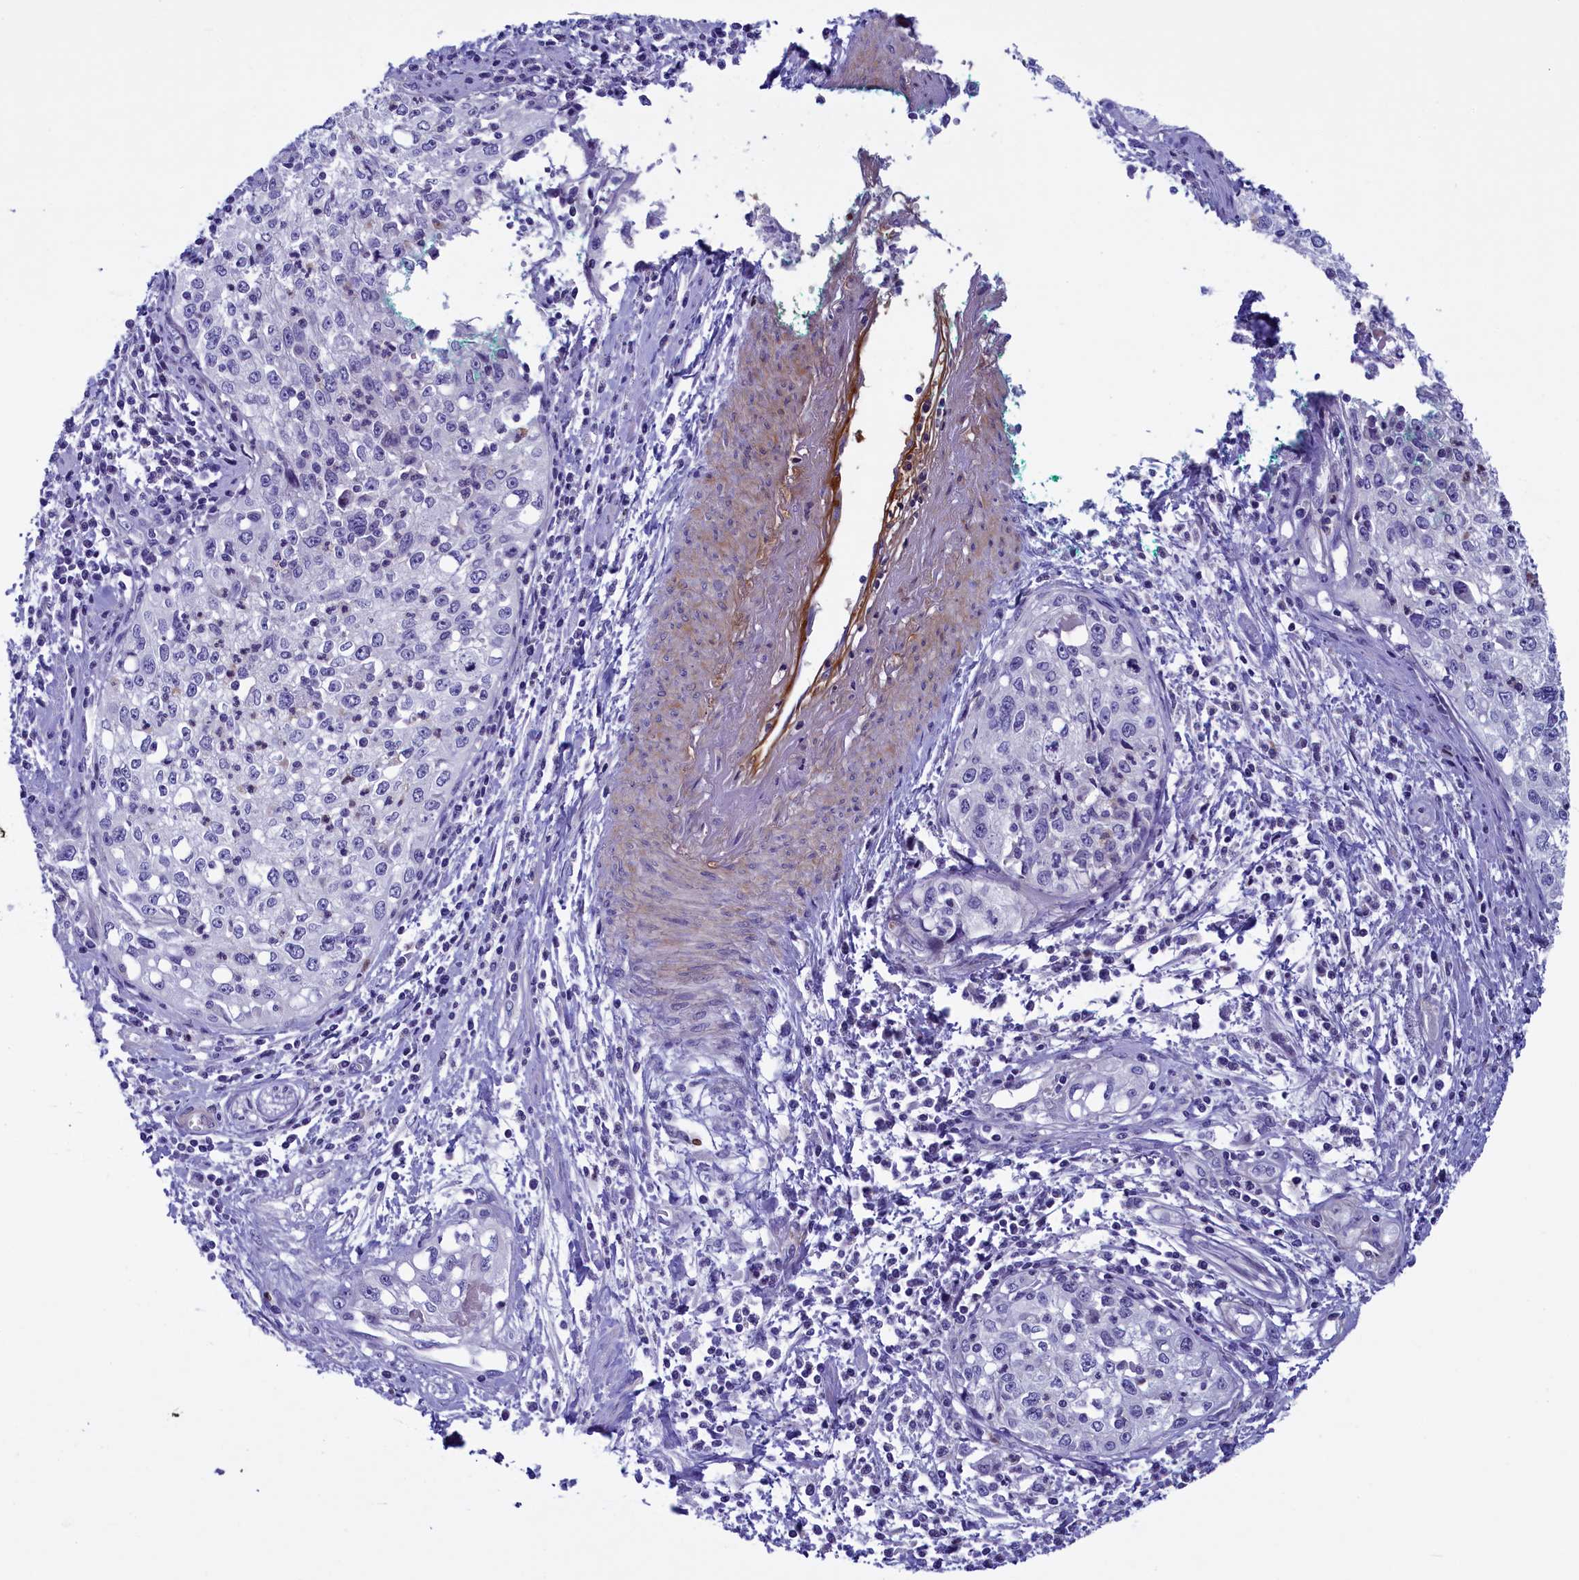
{"staining": {"intensity": "negative", "quantity": "none", "location": "none"}, "tissue": "cervical cancer", "cell_type": "Tumor cells", "image_type": "cancer", "snomed": [{"axis": "morphology", "description": "Squamous cell carcinoma, NOS"}, {"axis": "topography", "description": "Cervix"}], "caption": "Human squamous cell carcinoma (cervical) stained for a protein using immunohistochemistry displays no staining in tumor cells.", "gene": "LOXL1", "patient": {"sex": "female", "age": 57}}